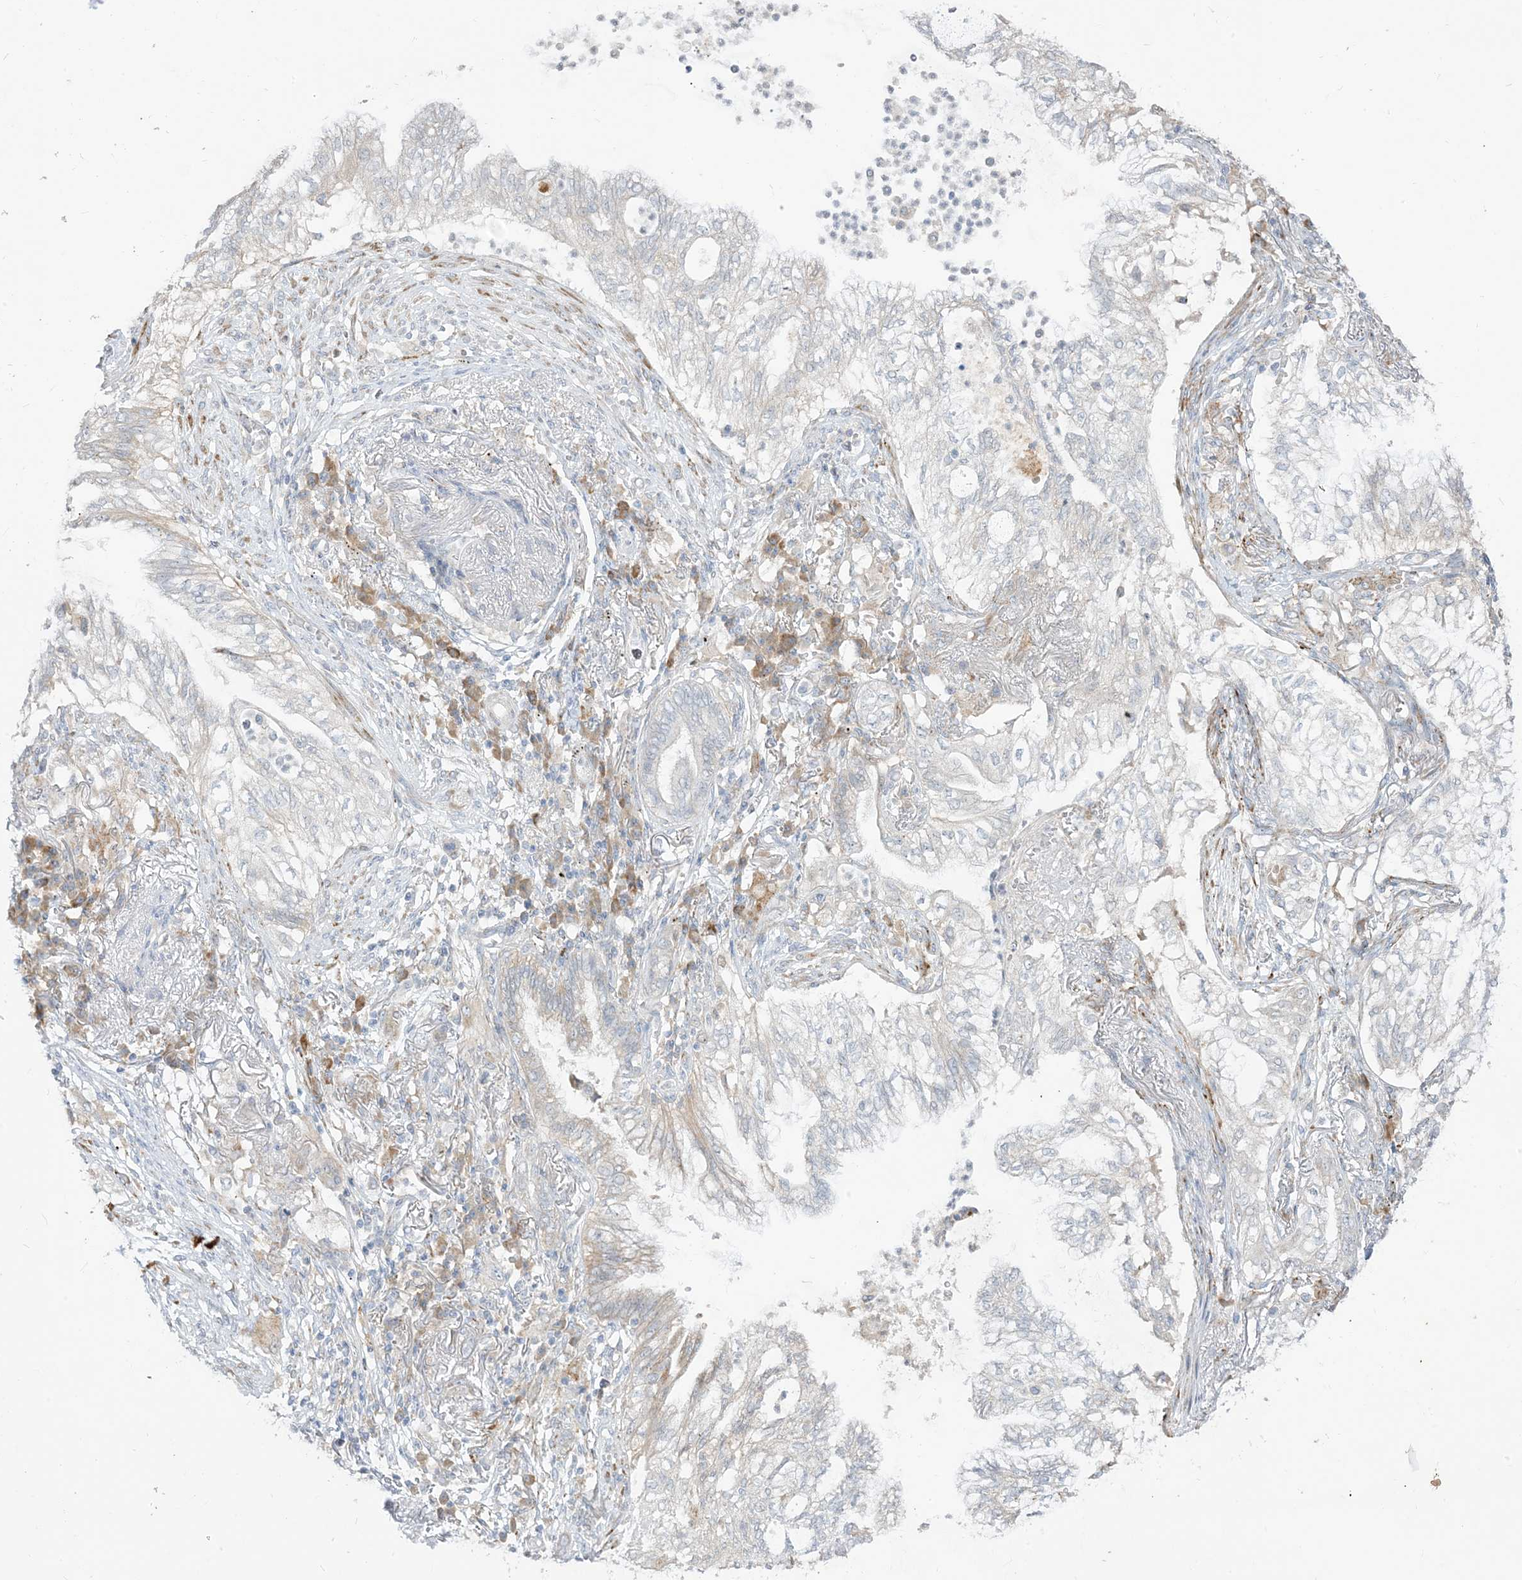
{"staining": {"intensity": "moderate", "quantity": "<25%", "location": "cytoplasmic/membranous"}, "tissue": "lung cancer", "cell_type": "Tumor cells", "image_type": "cancer", "snomed": [{"axis": "morphology", "description": "Adenocarcinoma, NOS"}, {"axis": "topography", "description": "Lung"}], "caption": "A histopathology image showing moderate cytoplasmic/membranous expression in approximately <25% of tumor cells in lung adenocarcinoma, as visualized by brown immunohistochemical staining.", "gene": "LOXL3", "patient": {"sex": "female", "age": 70}}